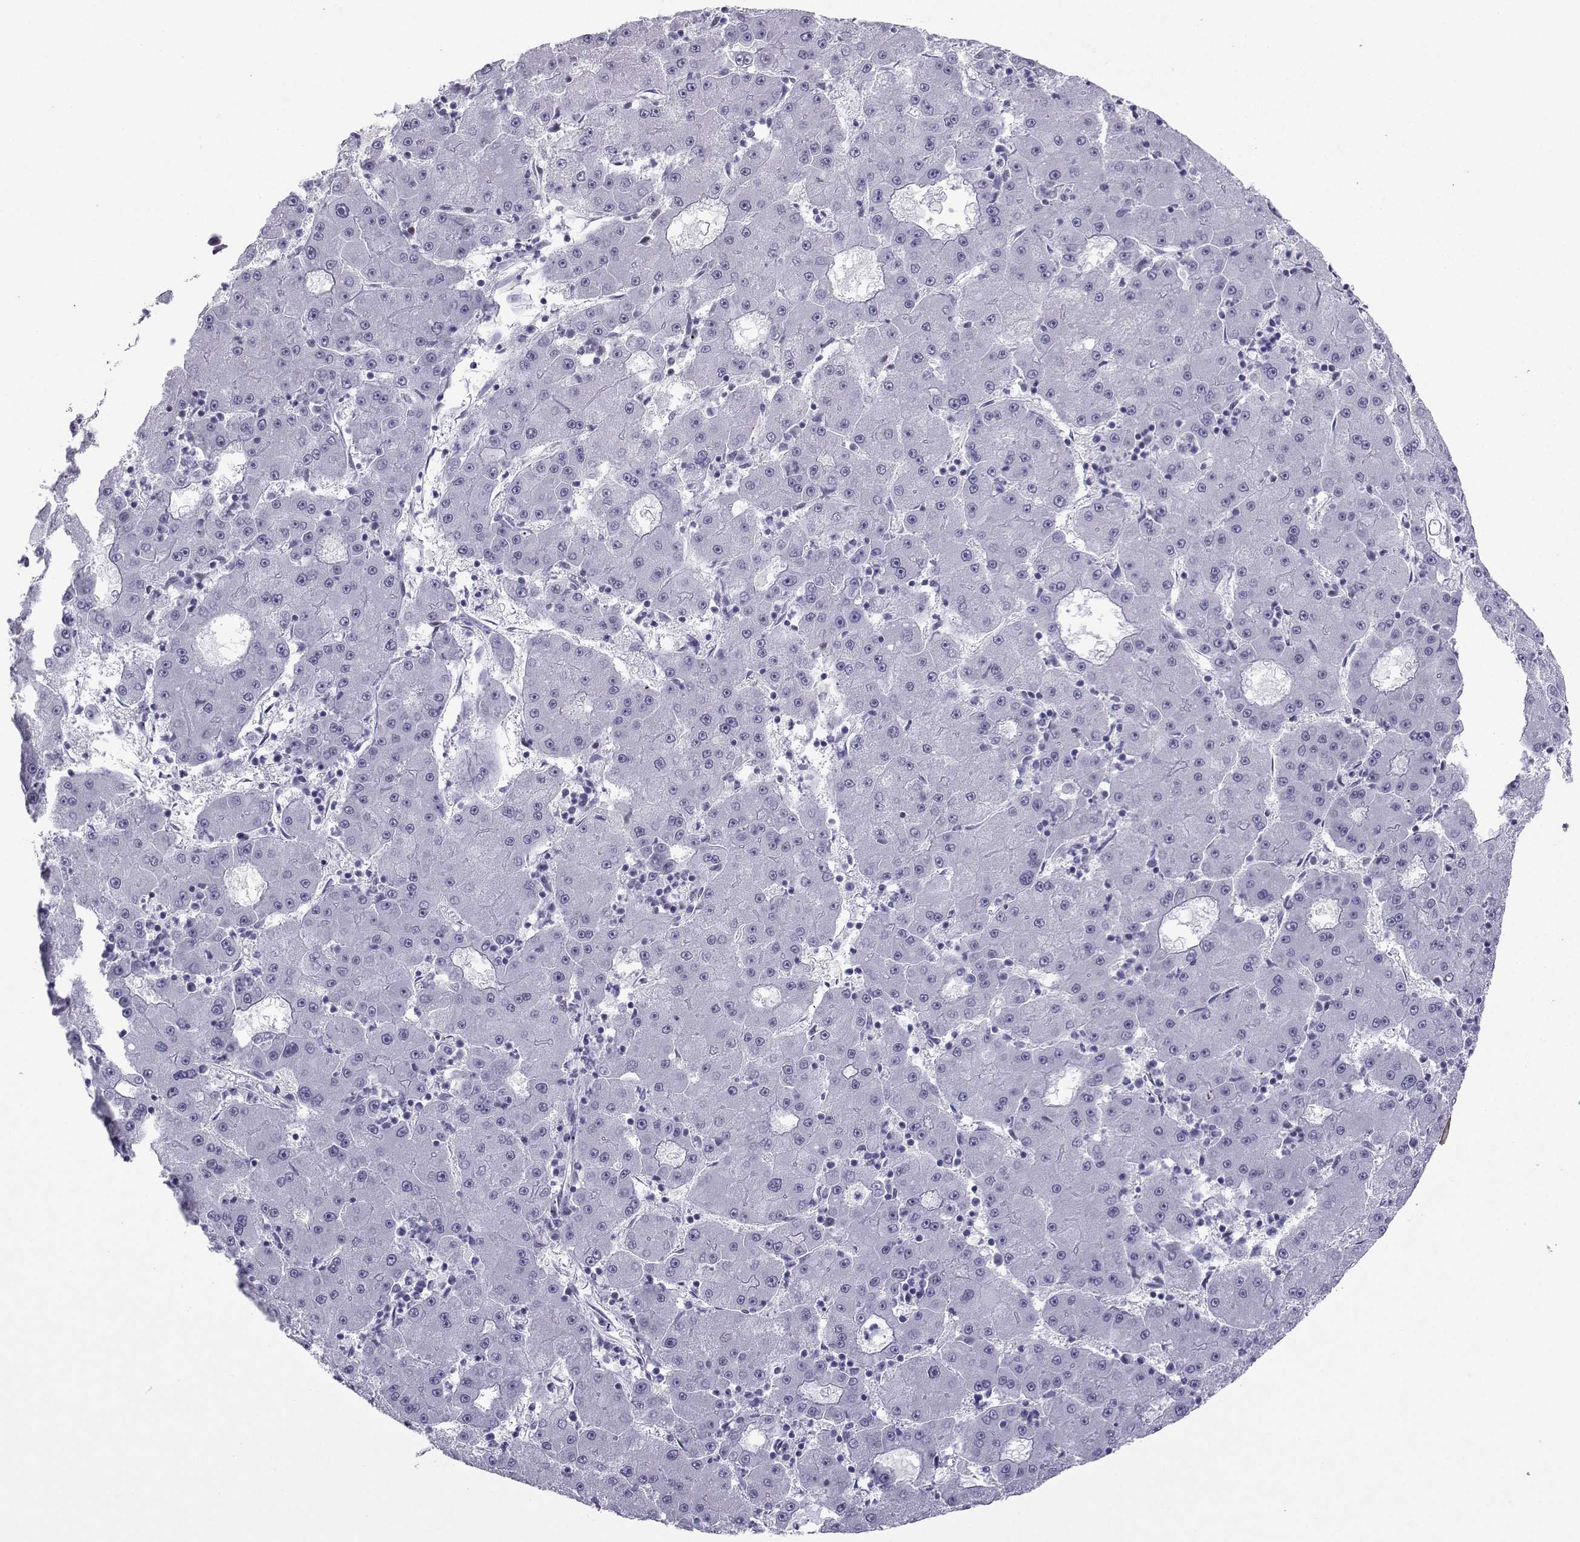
{"staining": {"intensity": "negative", "quantity": "none", "location": "none"}, "tissue": "liver cancer", "cell_type": "Tumor cells", "image_type": "cancer", "snomed": [{"axis": "morphology", "description": "Carcinoma, Hepatocellular, NOS"}, {"axis": "topography", "description": "Liver"}], "caption": "This is an immunohistochemistry histopathology image of liver hepatocellular carcinoma. There is no positivity in tumor cells.", "gene": "LORICRIN", "patient": {"sex": "male", "age": 73}}